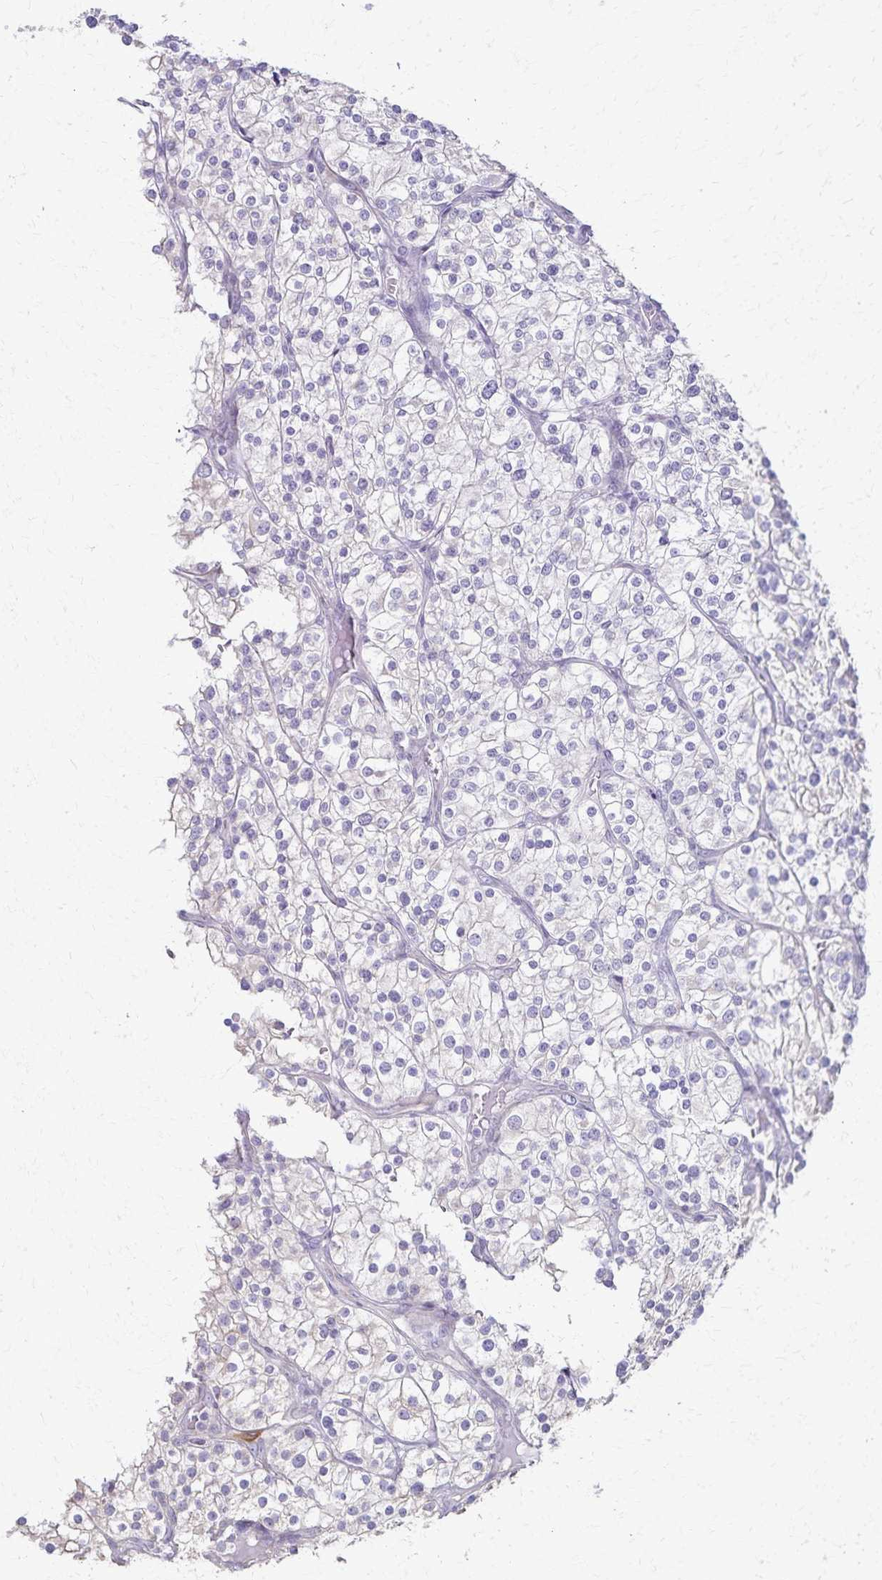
{"staining": {"intensity": "negative", "quantity": "none", "location": "none"}, "tissue": "renal cancer", "cell_type": "Tumor cells", "image_type": "cancer", "snomed": [{"axis": "morphology", "description": "Adenocarcinoma, NOS"}, {"axis": "topography", "description": "Kidney"}], "caption": "Immunohistochemistry micrograph of neoplastic tissue: human renal cancer stained with DAB (3,3'-diaminobenzidine) demonstrates no significant protein positivity in tumor cells. Brightfield microscopy of immunohistochemistry stained with DAB (3,3'-diaminobenzidine) (brown) and hematoxylin (blue), captured at high magnification.", "gene": "KISS1", "patient": {"sex": "male", "age": 80}}